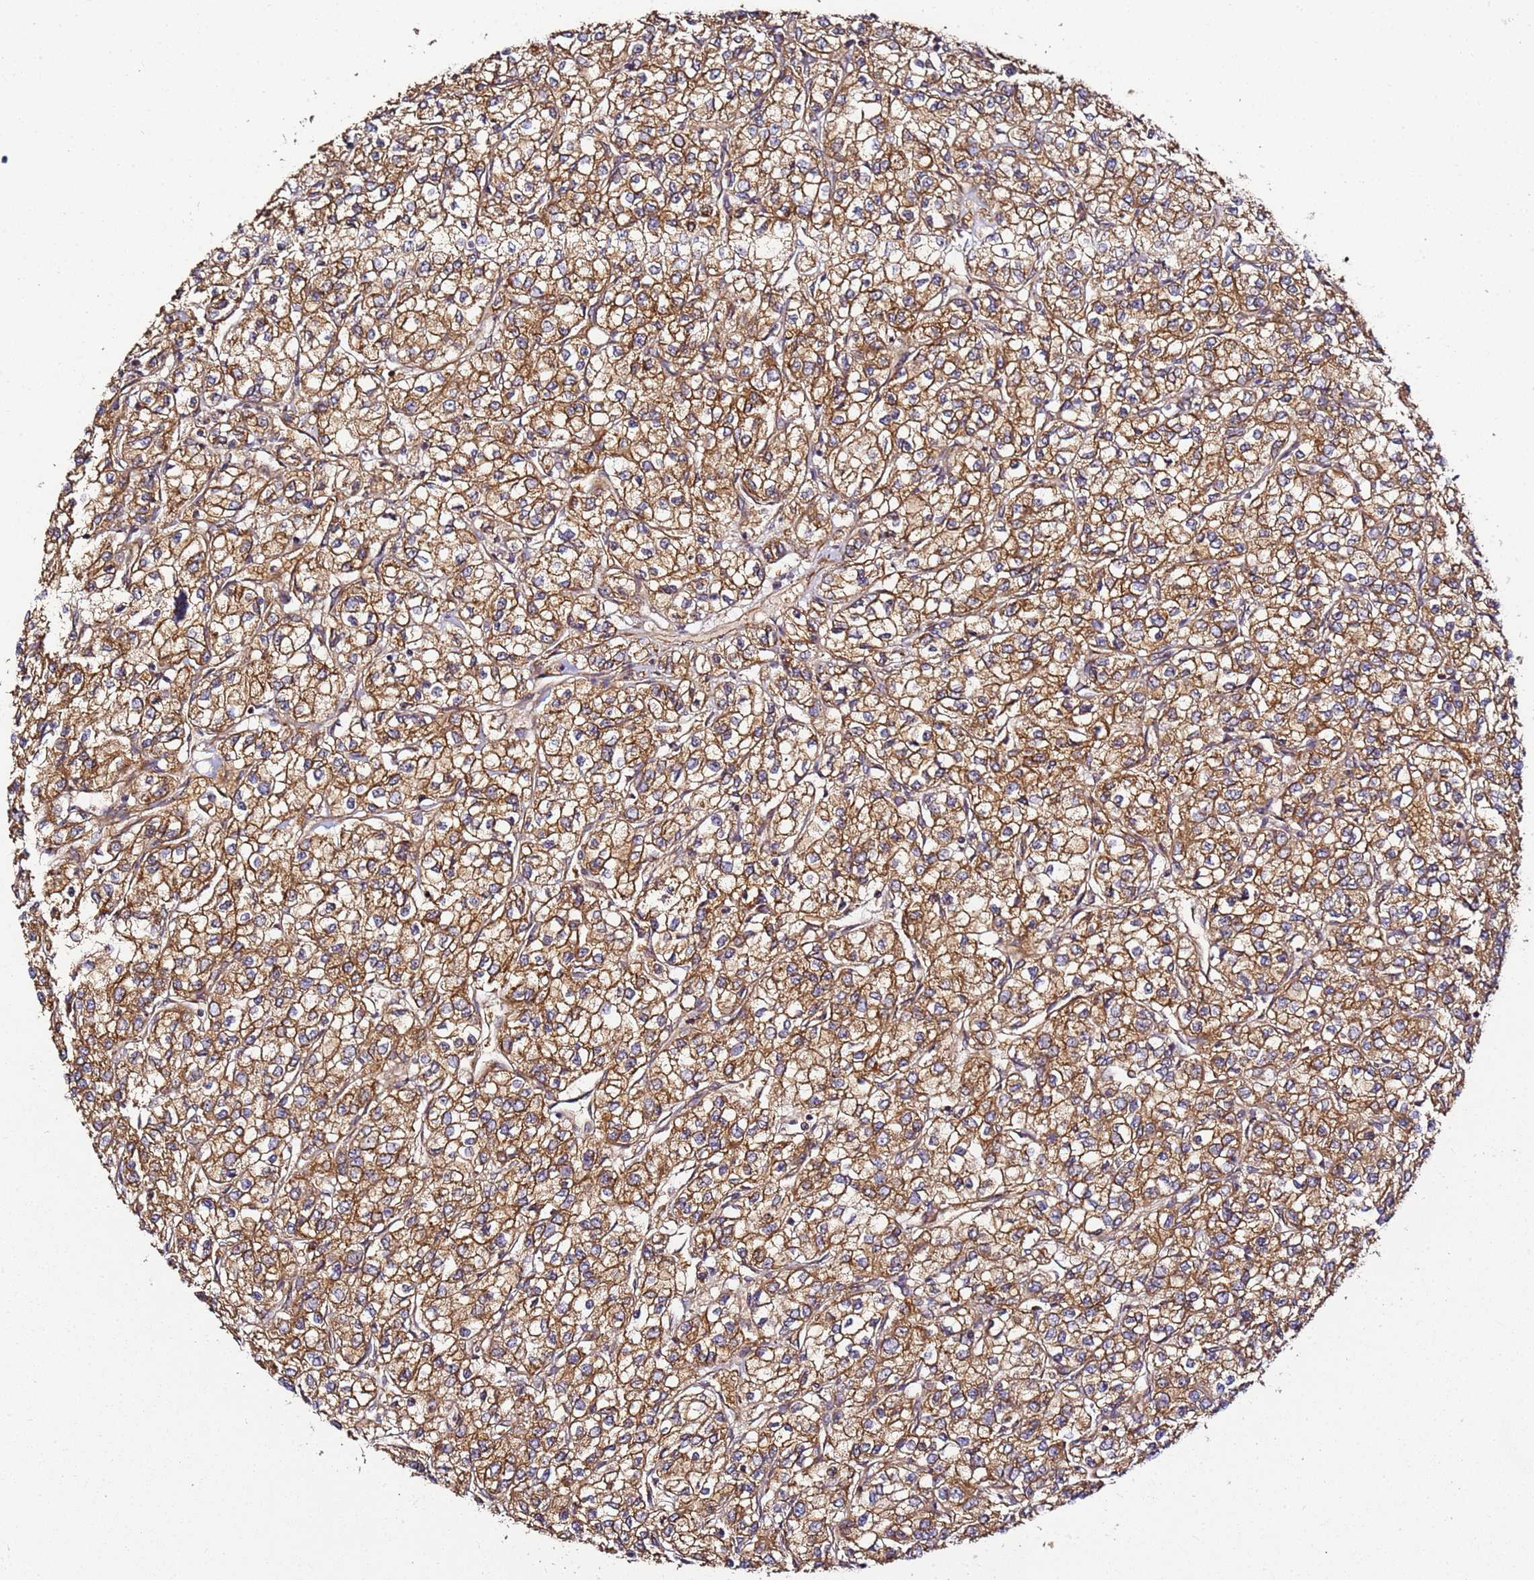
{"staining": {"intensity": "strong", "quantity": ">75%", "location": "cytoplasmic/membranous"}, "tissue": "renal cancer", "cell_type": "Tumor cells", "image_type": "cancer", "snomed": [{"axis": "morphology", "description": "Adenocarcinoma, NOS"}, {"axis": "topography", "description": "Kidney"}], "caption": "High-magnification brightfield microscopy of renal adenocarcinoma stained with DAB (3,3'-diaminobenzidine) (brown) and counterstained with hematoxylin (blue). tumor cells exhibit strong cytoplasmic/membranous expression is present in about>75% of cells.", "gene": "TM2D2", "patient": {"sex": "male", "age": 80}}